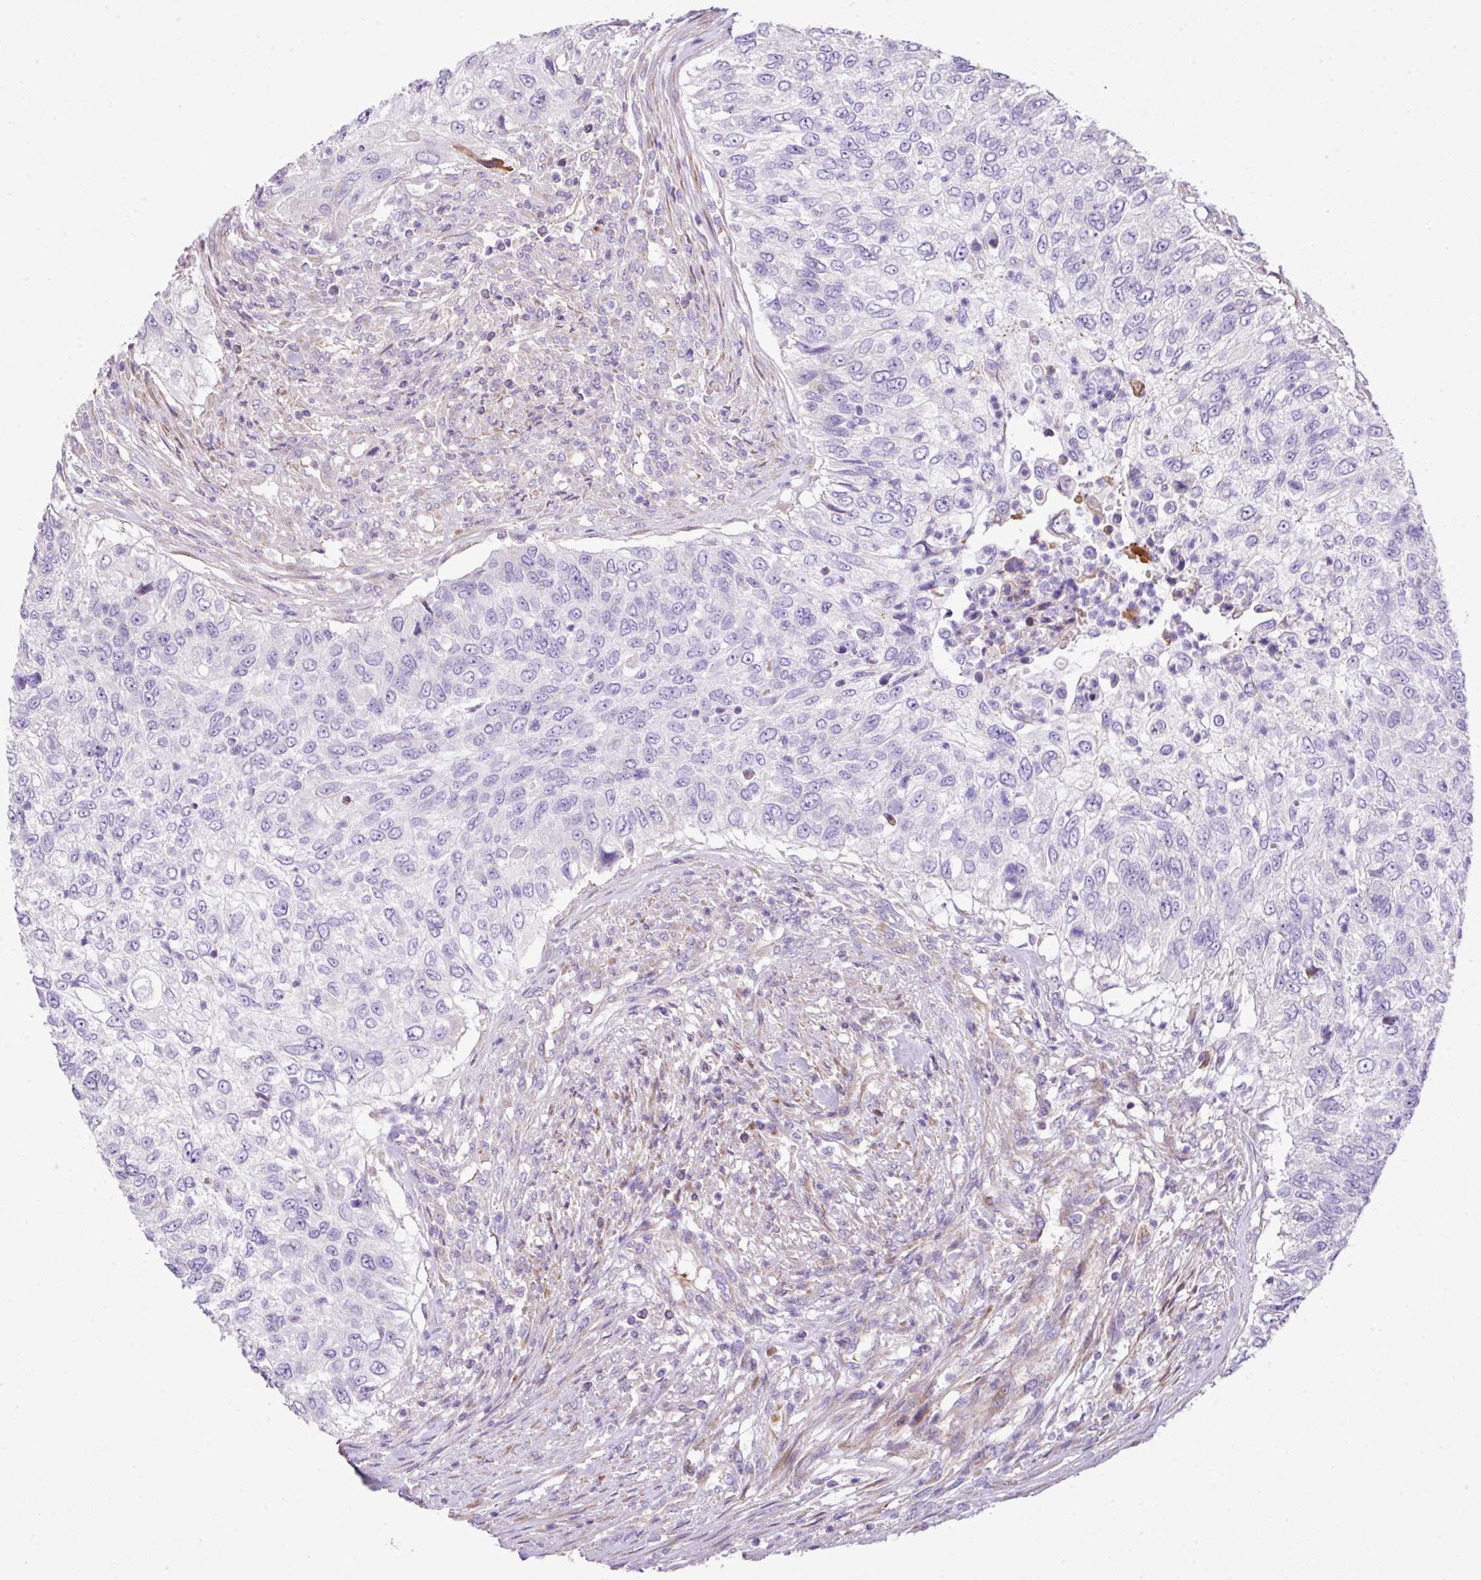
{"staining": {"intensity": "negative", "quantity": "none", "location": "none"}, "tissue": "urothelial cancer", "cell_type": "Tumor cells", "image_type": "cancer", "snomed": [{"axis": "morphology", "description": "Urothelial carcinoma, High grade"}, {"axis": "topography", "description": "Urinary bladder"}], "caption": "IHC of human urothelial cancer displays no positivity in tumor cells.", "gene": "CTXN2", "patient": {"sex": "female", "age": 60}}